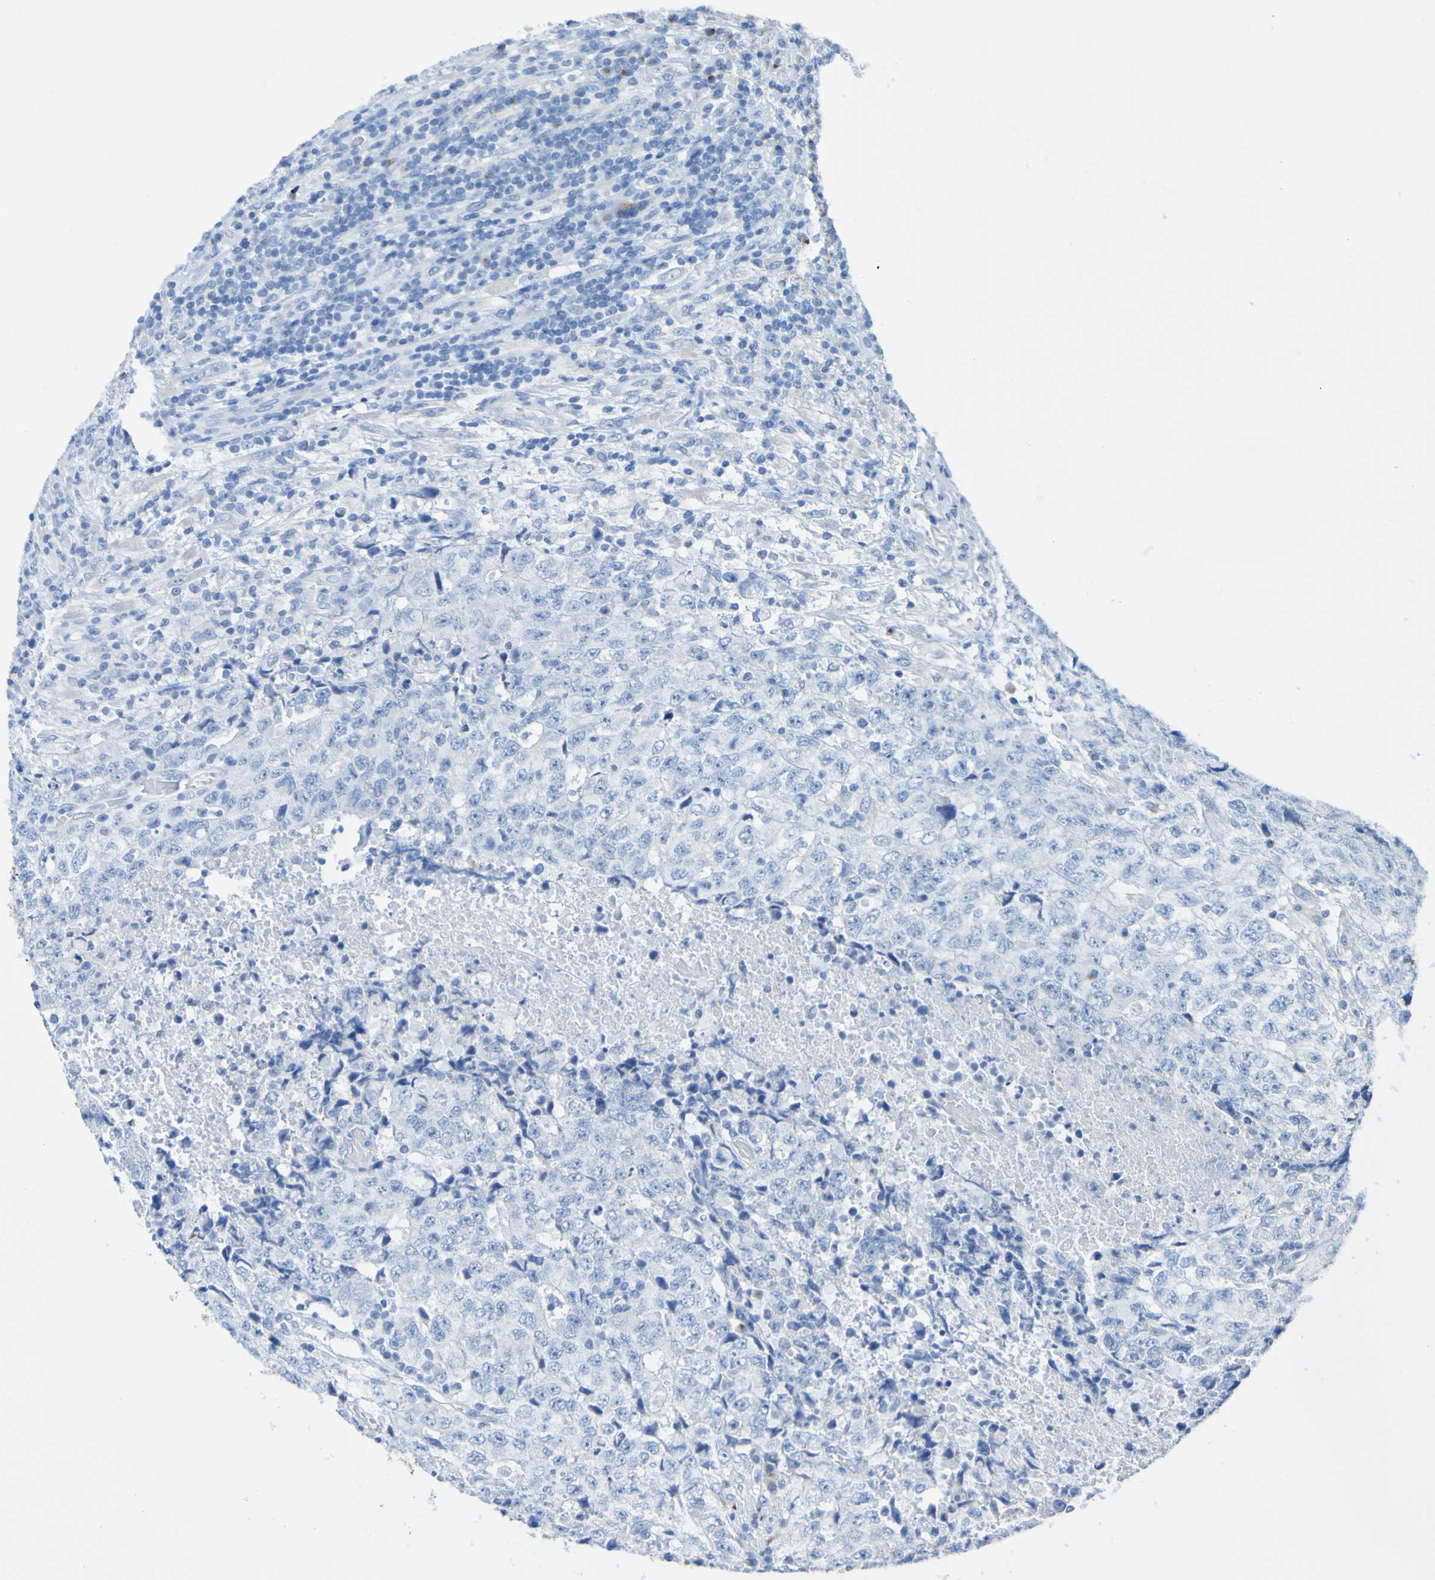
{"staining": {"intensity": "negative", "quantity": "none", "location": "none"}, "tissue": "testis cancer", "cell_type": "Tumor cells", "image_type": "cancer", "snomed": [{"axis": "morphology", "description": "Necrosis, NOS"}, {"axis": "morphology", "description": "Carcinoma, Embryonal, NOS"}, {"axis": "topography", "description": "Testis"}], "caption": "This is an immunohistochemistry histopathology image of embryonal carcinoma (testis). There is no staining in tumor cells.", "gene": "ACMSD", "patient": {"sex": "male", "age": 19}}